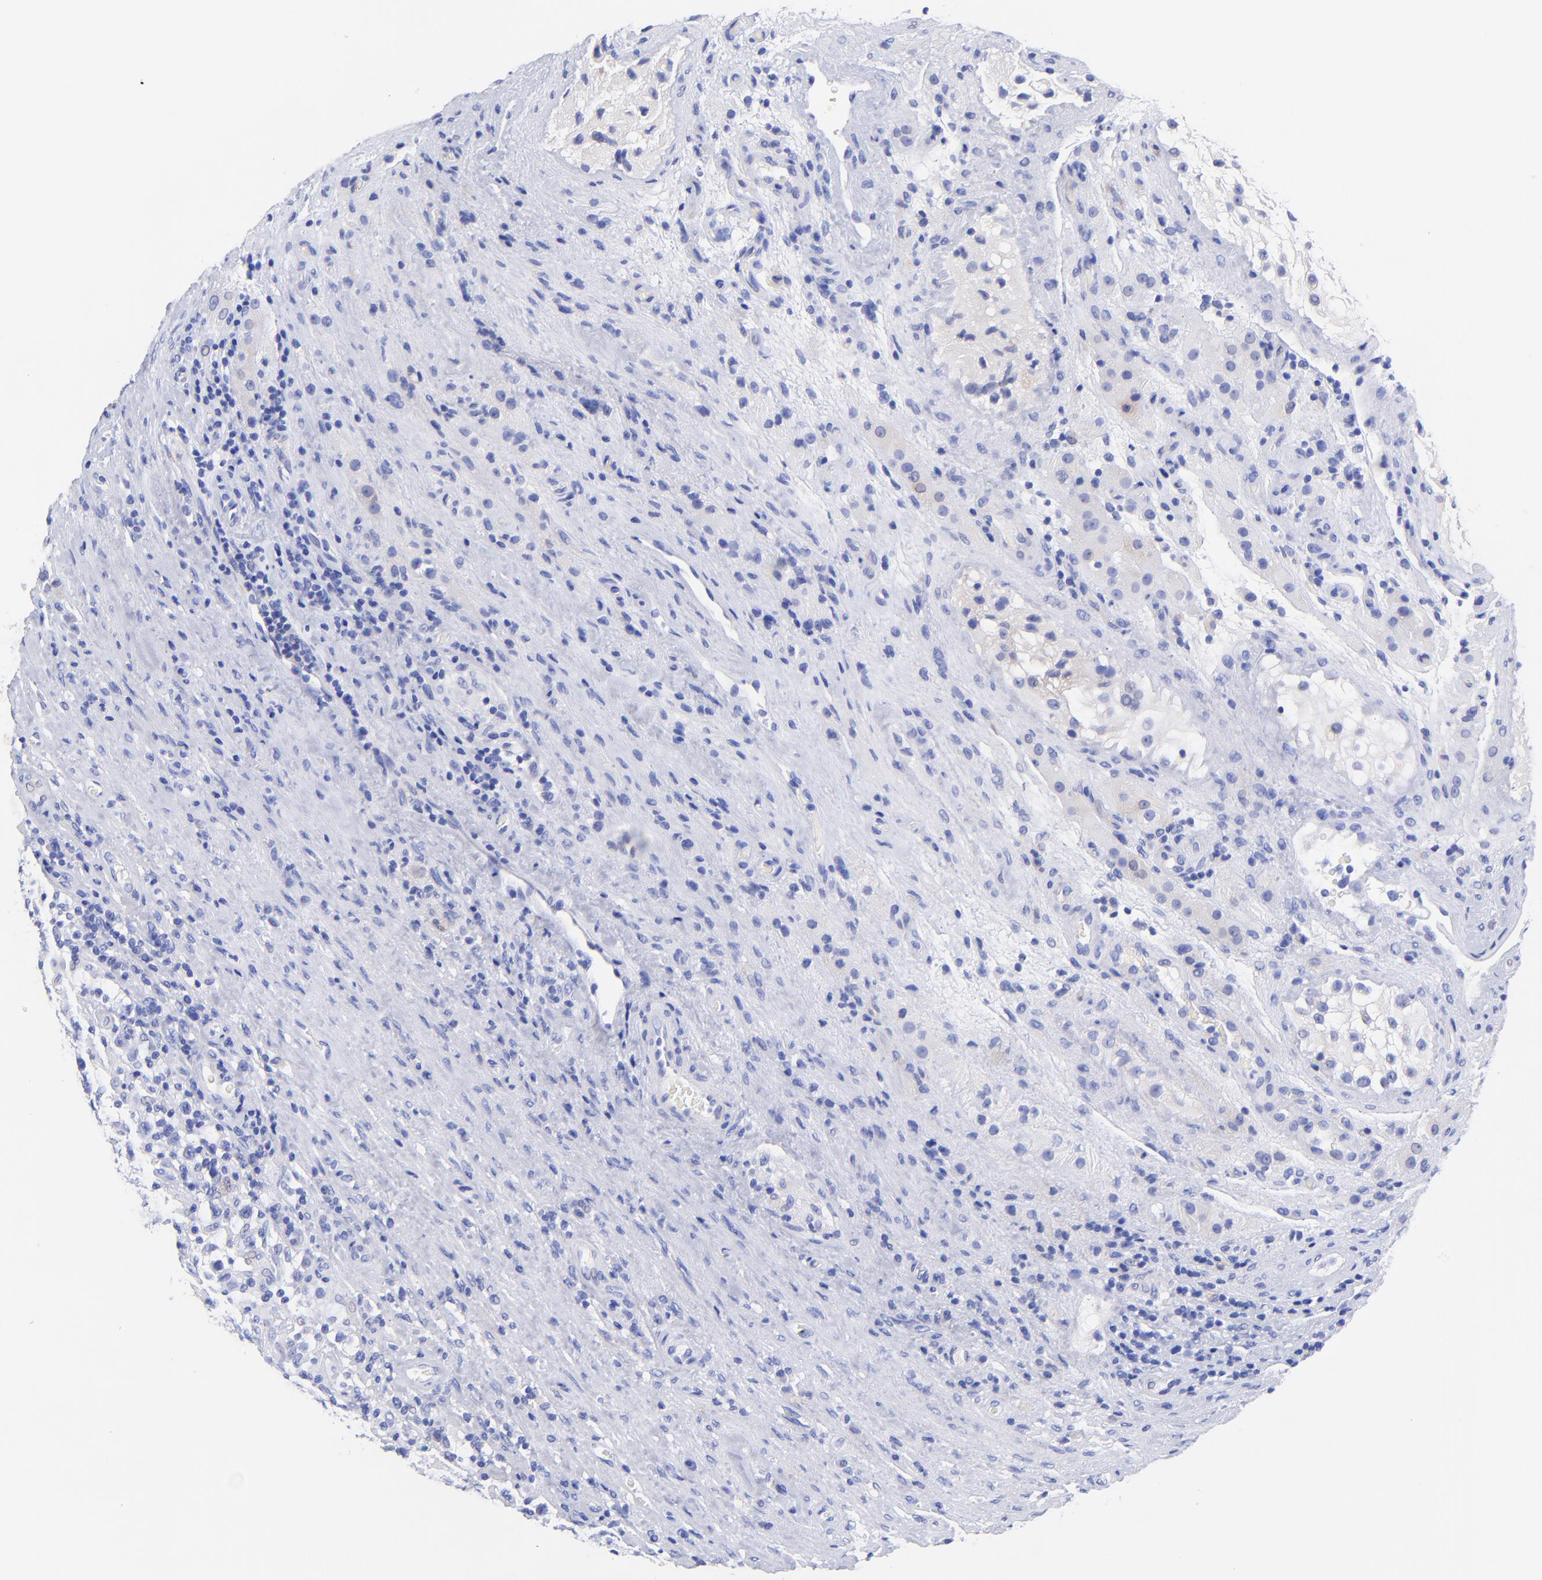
{"staining": {"intensity": "negative", "quantity": "none", "location": "none"}, "tissue": "testis cancer", "cell_type": "Tumor cells", "image_type": "cancer", "snomed": [{"axis": "morphology", "description": "Seminoma, NOS"}, {"axis": "topography", "description": "Testis"}], "caption": "Tumor cells are negative for brown protein staining in testis cancer.", "gene": "GPHN", "patient": {"sex": "male", "age": 43}}